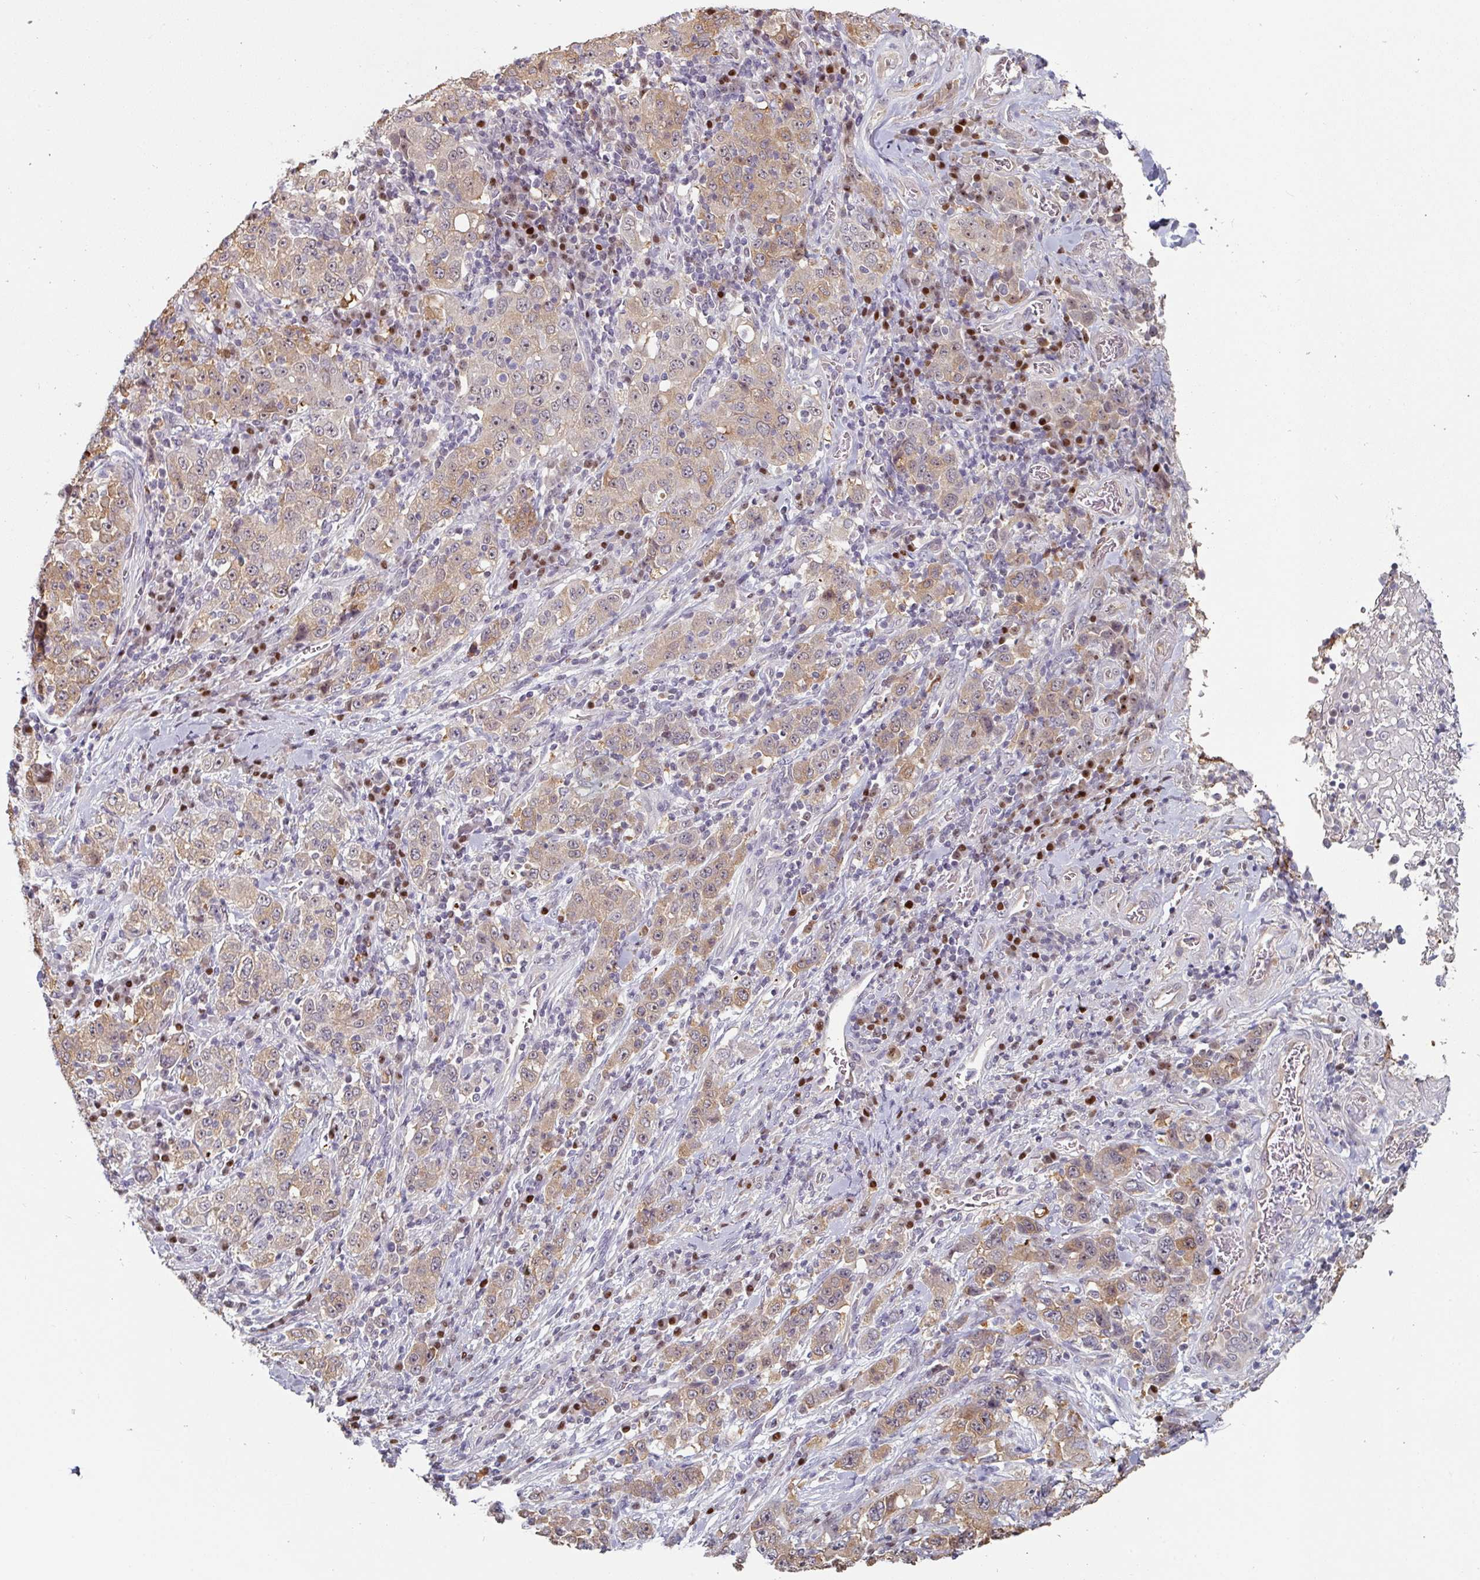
{"staining": {"intensity": "moderate", "quantity": ">75%", "location": "cytoplasmic/membranous"}, "tissue": "stomach cancer", "cell_type": "Tumor cells", "image_type": "cancer", "snomed": [{"axis": "morphology", "description": "Normal tissue, NOS"}, {"axis": "morphology", "description": "Adenocarcinoma, NOS"}, {"axis": "topography", "description": "Stomach, upper"}, {"axis": "topography", "description": "Stomach"}], "caption": "IHC micrograph of neoplastic tissue: human adenocarcinoma (stomach) stained using IHC reveals medium levels of moderate protein expression localized specifically in the cytoplasmic/membranous of tumor cells, appearing as a cytoplasmic/membranous brown color.", "gene": "ZBTB6", "patient": {"sex": "male", "age": 59}}